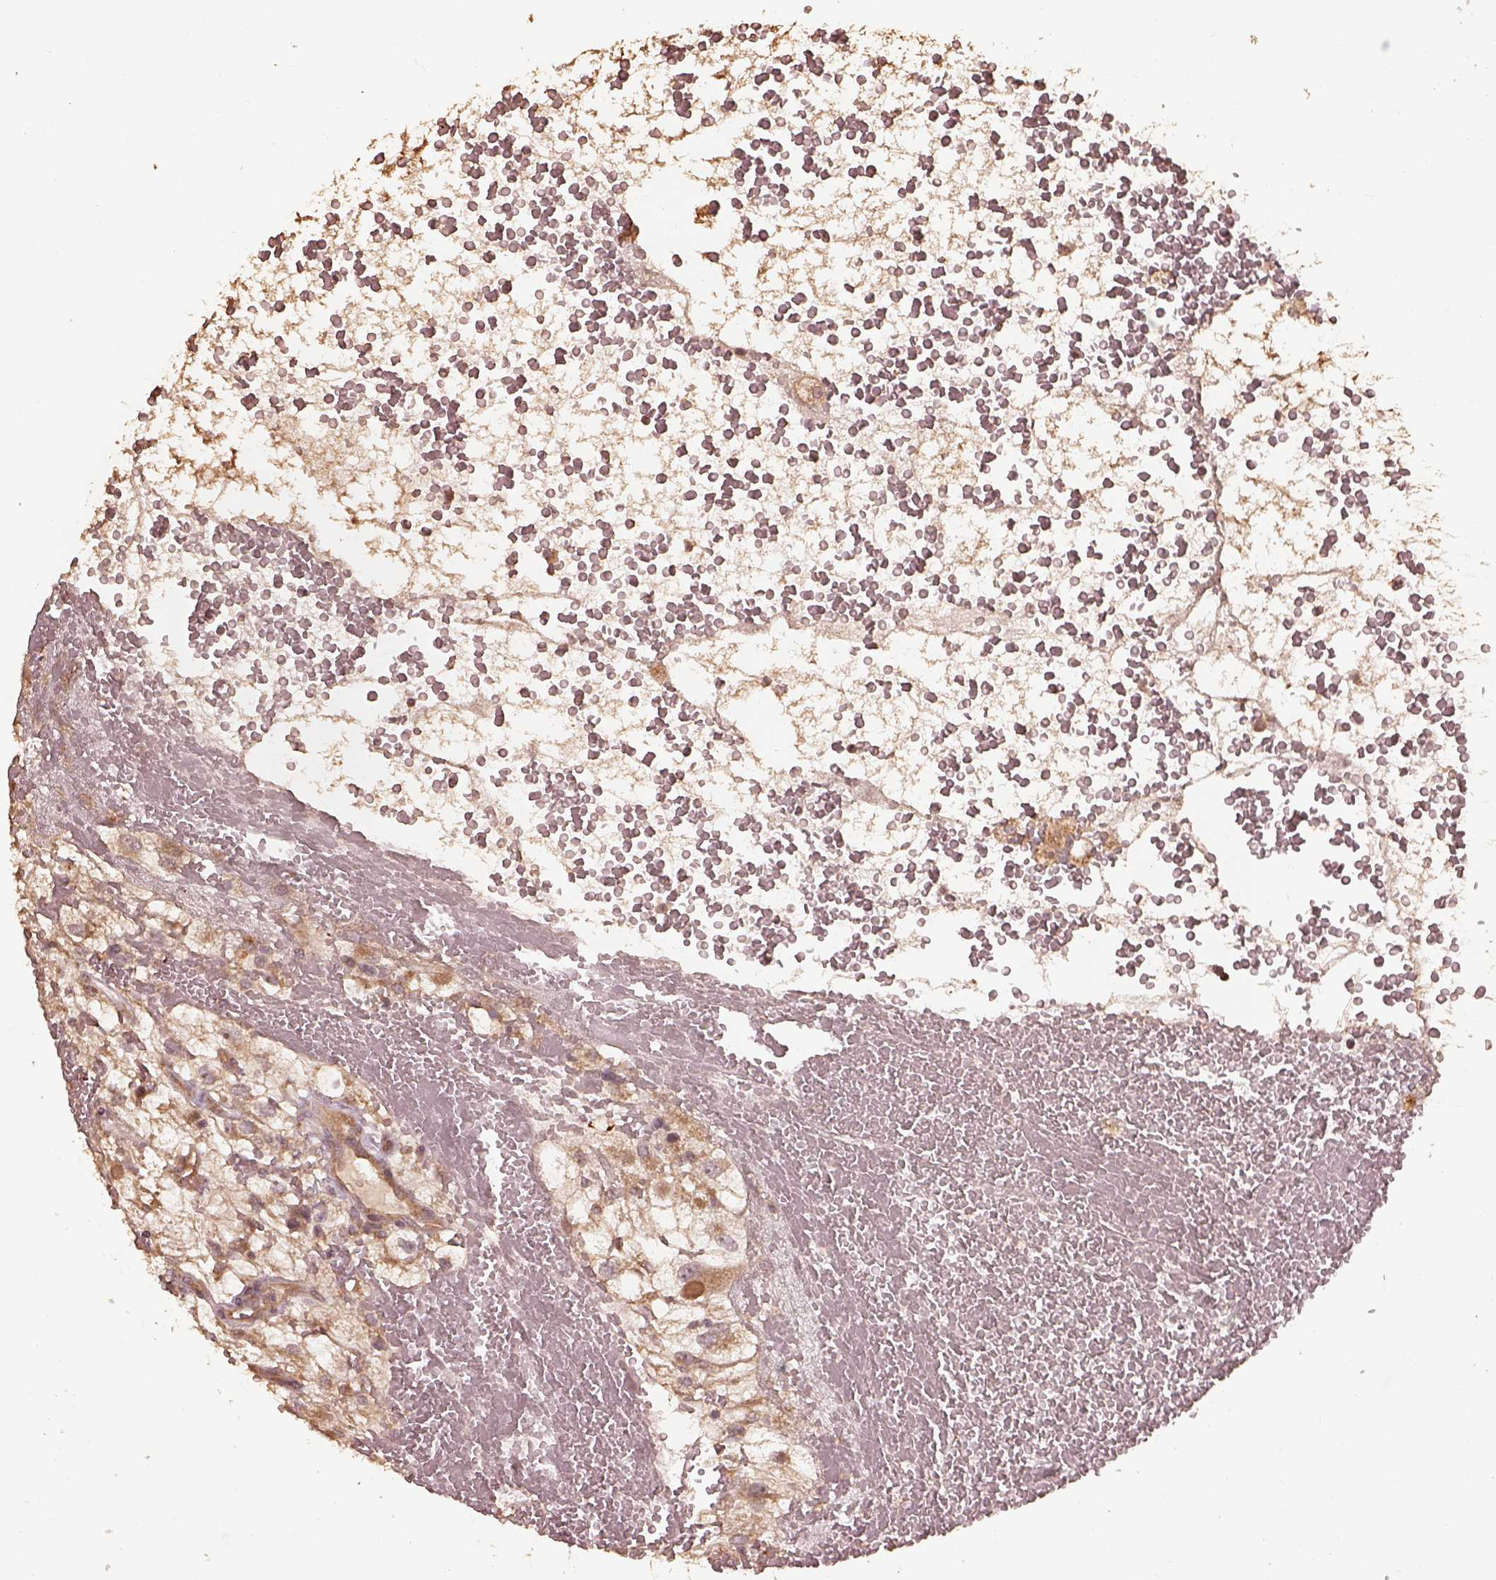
{"staining": {"intensity": "moderate", "quantity": ">75%", "location": "cytoplasmic/membranous"}, "tissue": "renal cancer", "cell_type": "Tumor cells", "image_type": "cancer", "snomed": [{"axis": "morphology", "description": "Adenocarcinoma, NOS"}, {"axis": "topography", "description": "Kidney"}], "caption": "Moderate cytoplasmic/membranous protein expression is identified in about >75% of tumor cells in renal adenocarcinoma. (IHC, brightfield microscopy, high magnification).", "gene": "METTL4", "patient": {"sex": "male", "age": 59}}